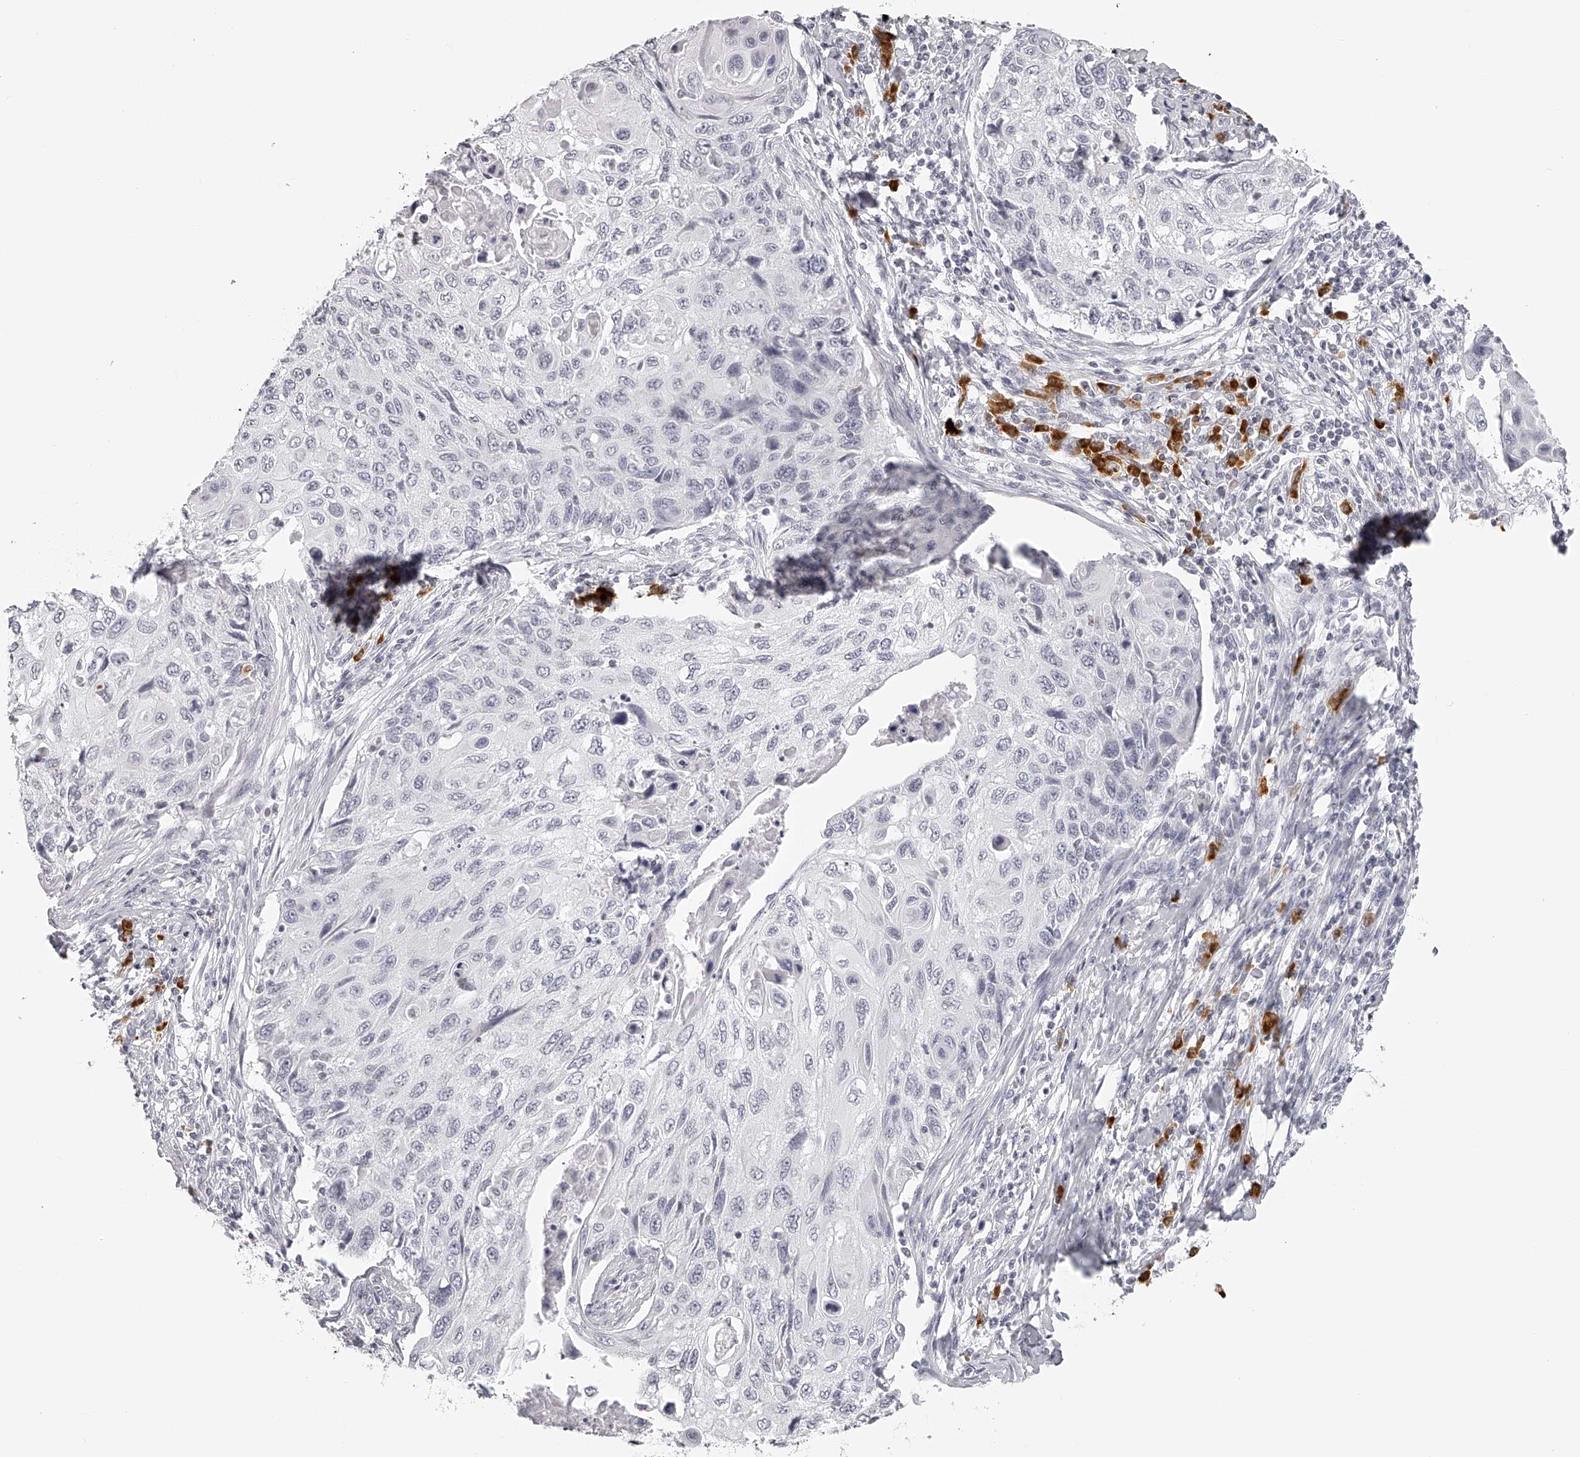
{"staining": {"intensity": "negative", "quantity": "none", "location": "none"}, "tissue": "cervical cancer", "cell_type": "Tumor cells", "image_type": "cancer", "snomed": [{"axis": "morphology", "description": "Squamous cell carcinoma, NOS"}, {"axis": "topography", "description": "Cervix"}], "caption": "This is an IHC histopathology image of human cervical cancer (squamous cell carcinoma). There is no expression in tumor cells.", "gene": "SEC11C", "patient": {"sex": "female", "age": 70}}